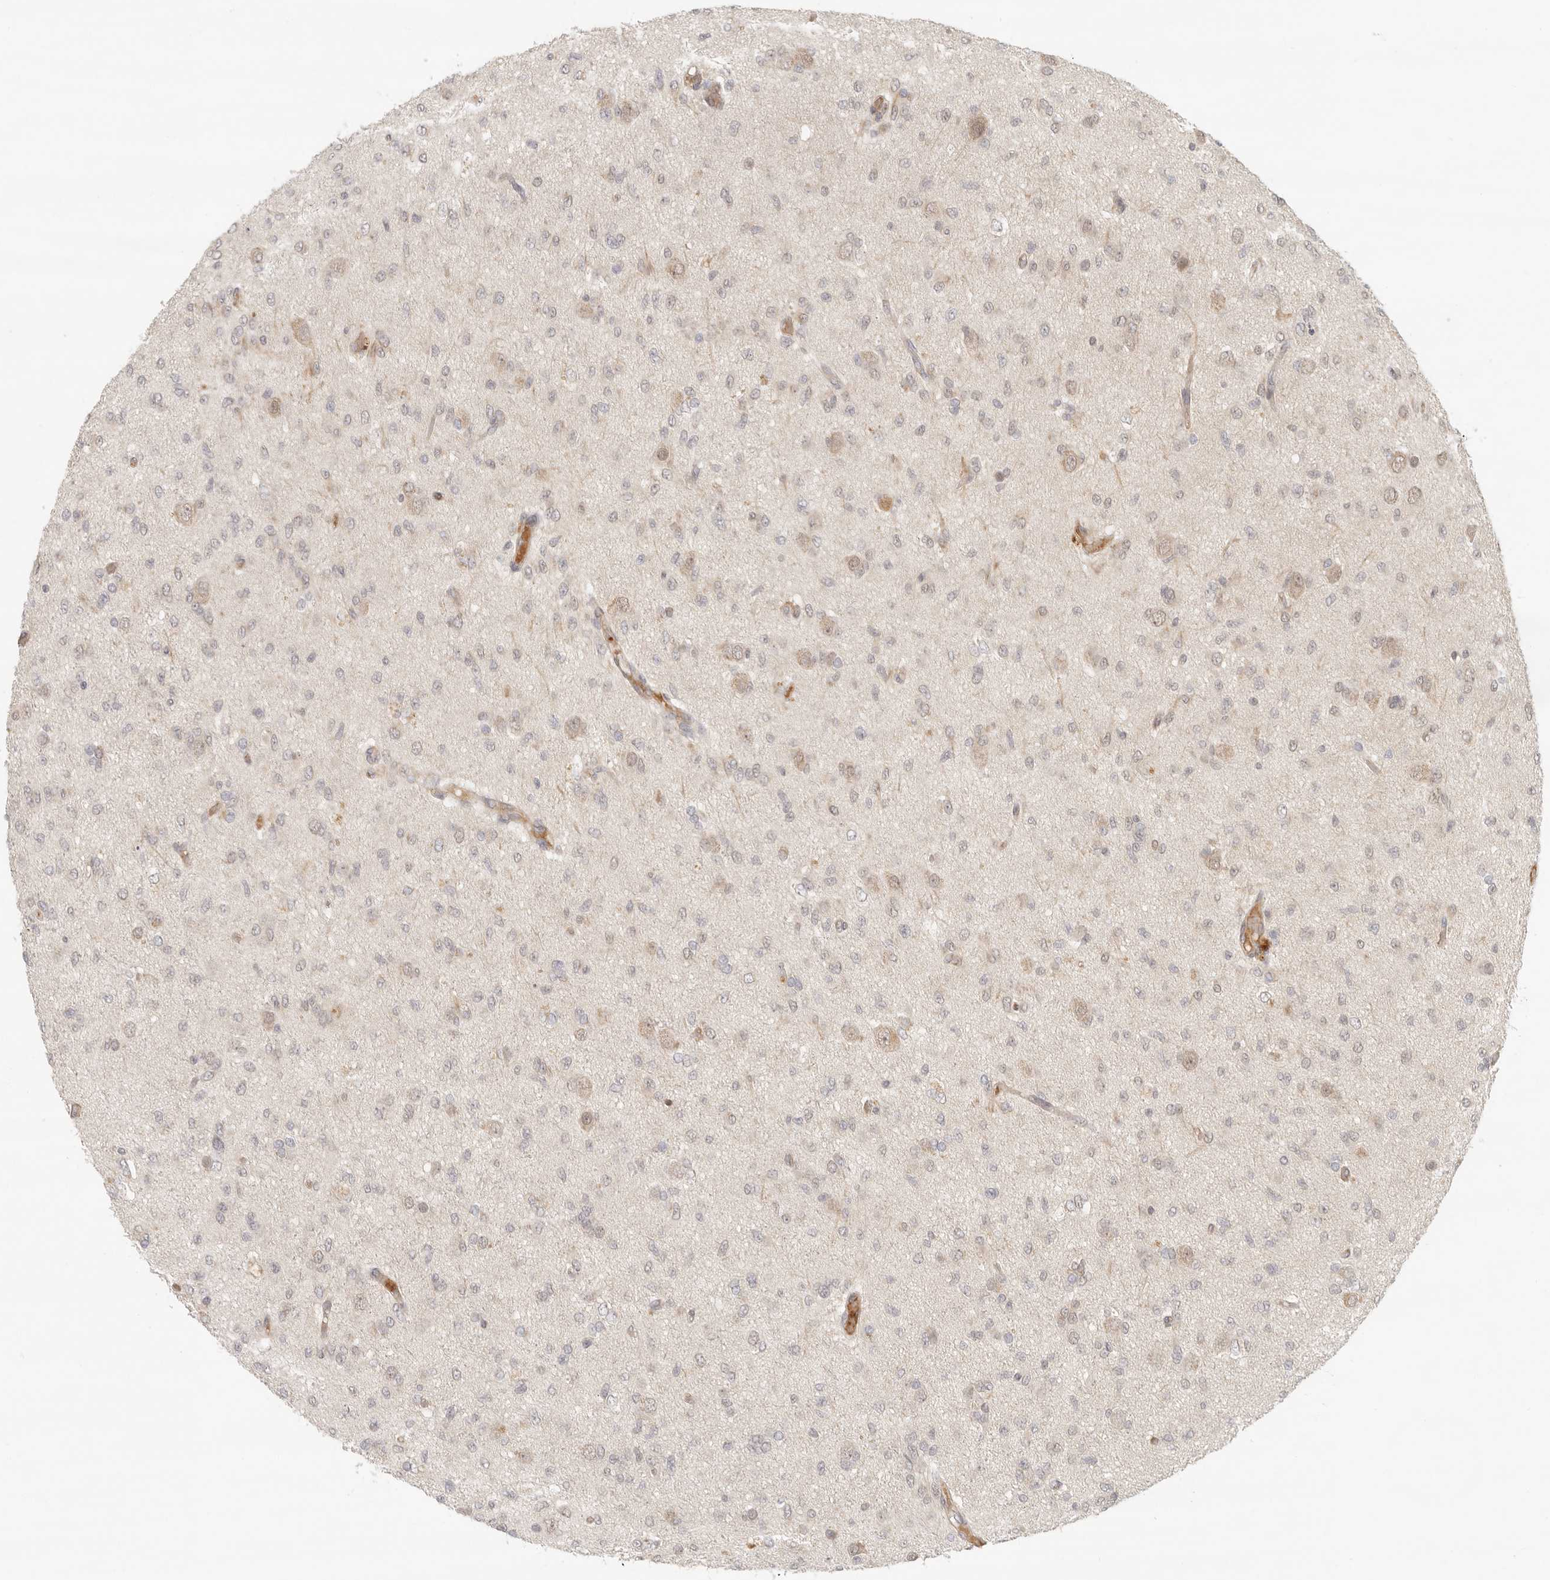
{"staining": {"intensity": "negative", "quantity": "none", "location": "none"}, "tissue": "glioma", "cell_type": "Tumor cells", "image_type": "cancer", "snomed": [{"axis": "morphology", "description": "Glioma, malignant, High grade"}, {"axis": "topography", "description": "Brain"}], "caption": "Glioma was stained to show a protein in brown. There is no significant expression in tumor cells.", "gene": "AHDC1", "patient": {"sex": "female", "age": 59}}